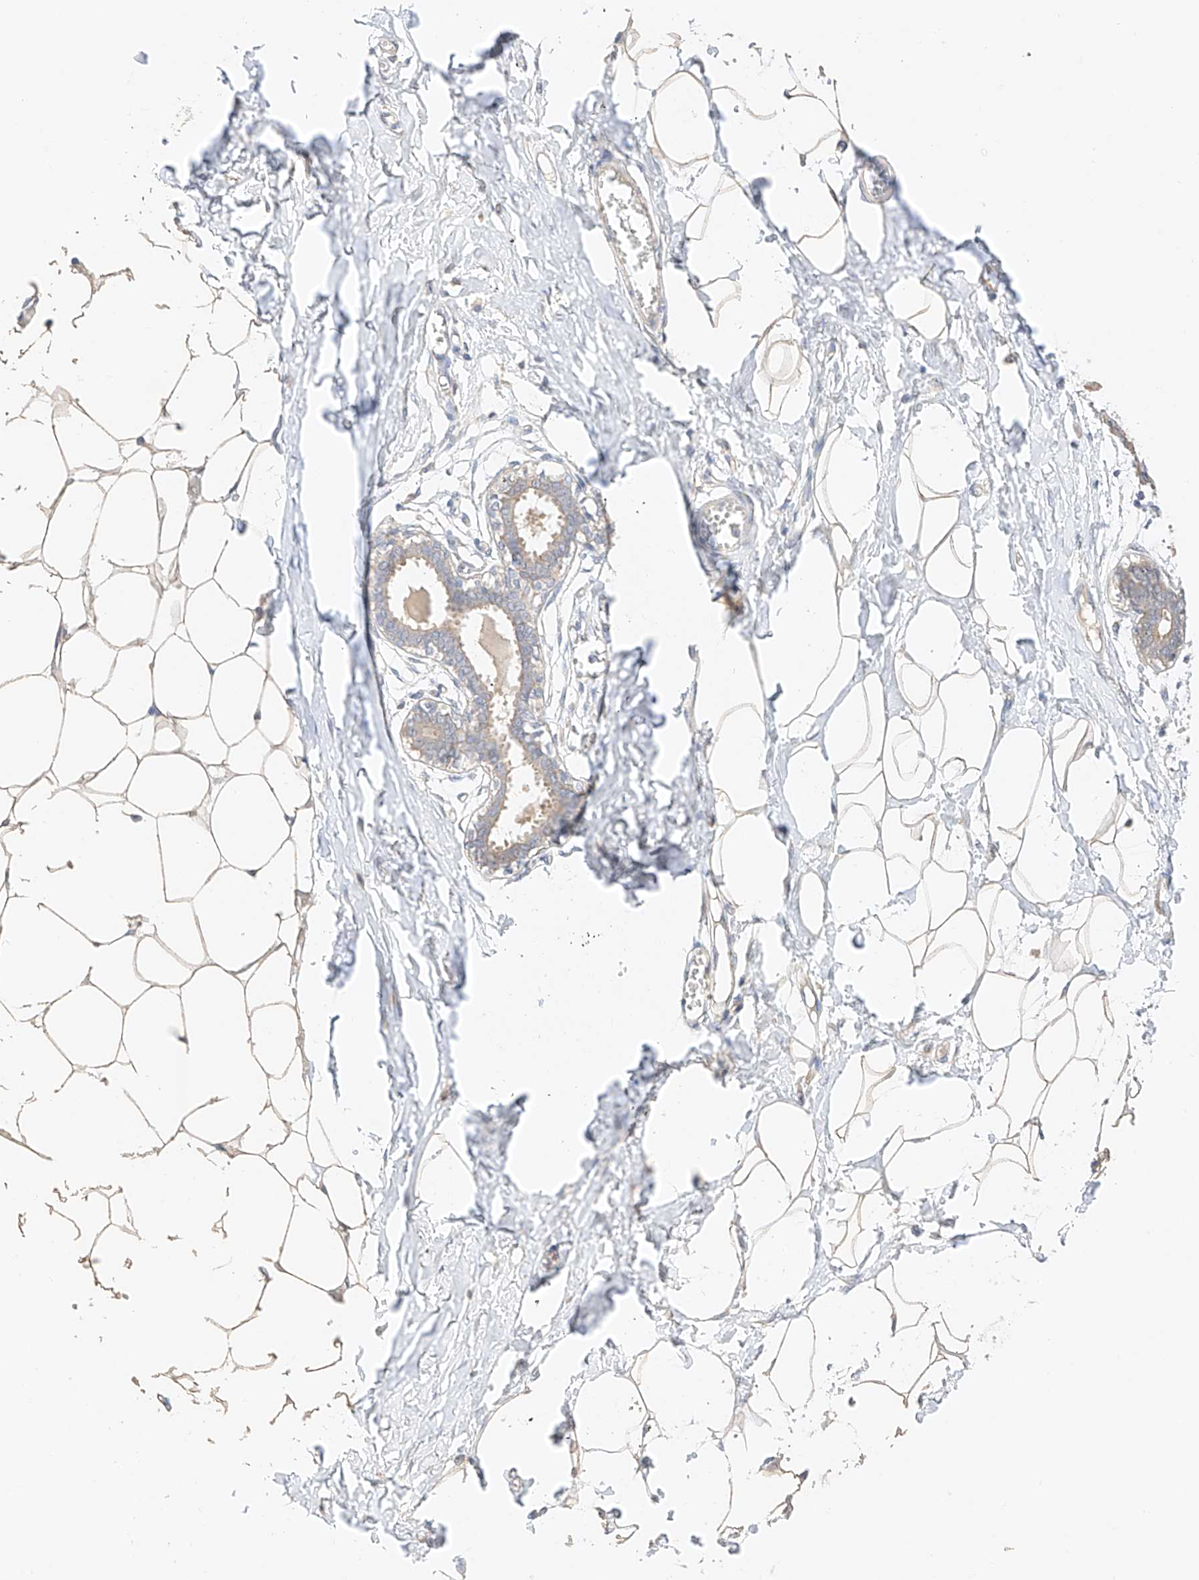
{"staining": {"intensity": "weak", "quantity": ">75%", "location": "cytoplasmic/membranous"}, "tissue": "breast", "cell_type": "Adipocytes", "image_type": "normal", "snomed": [{"axis": "morphology", "description": "Normal tissue, NOS"}, {"axis": "topography", "description": "Breast"}], "caption": "Protein staining of benign breast reveals weak cytoplasmic/membranous staining in about >75% of adipocytes. (DAB IHC, brown staining for protein, blue staining for nuclei).", "gene": "IL22RA2", "patient": {"sex": "female", "age": 27}}